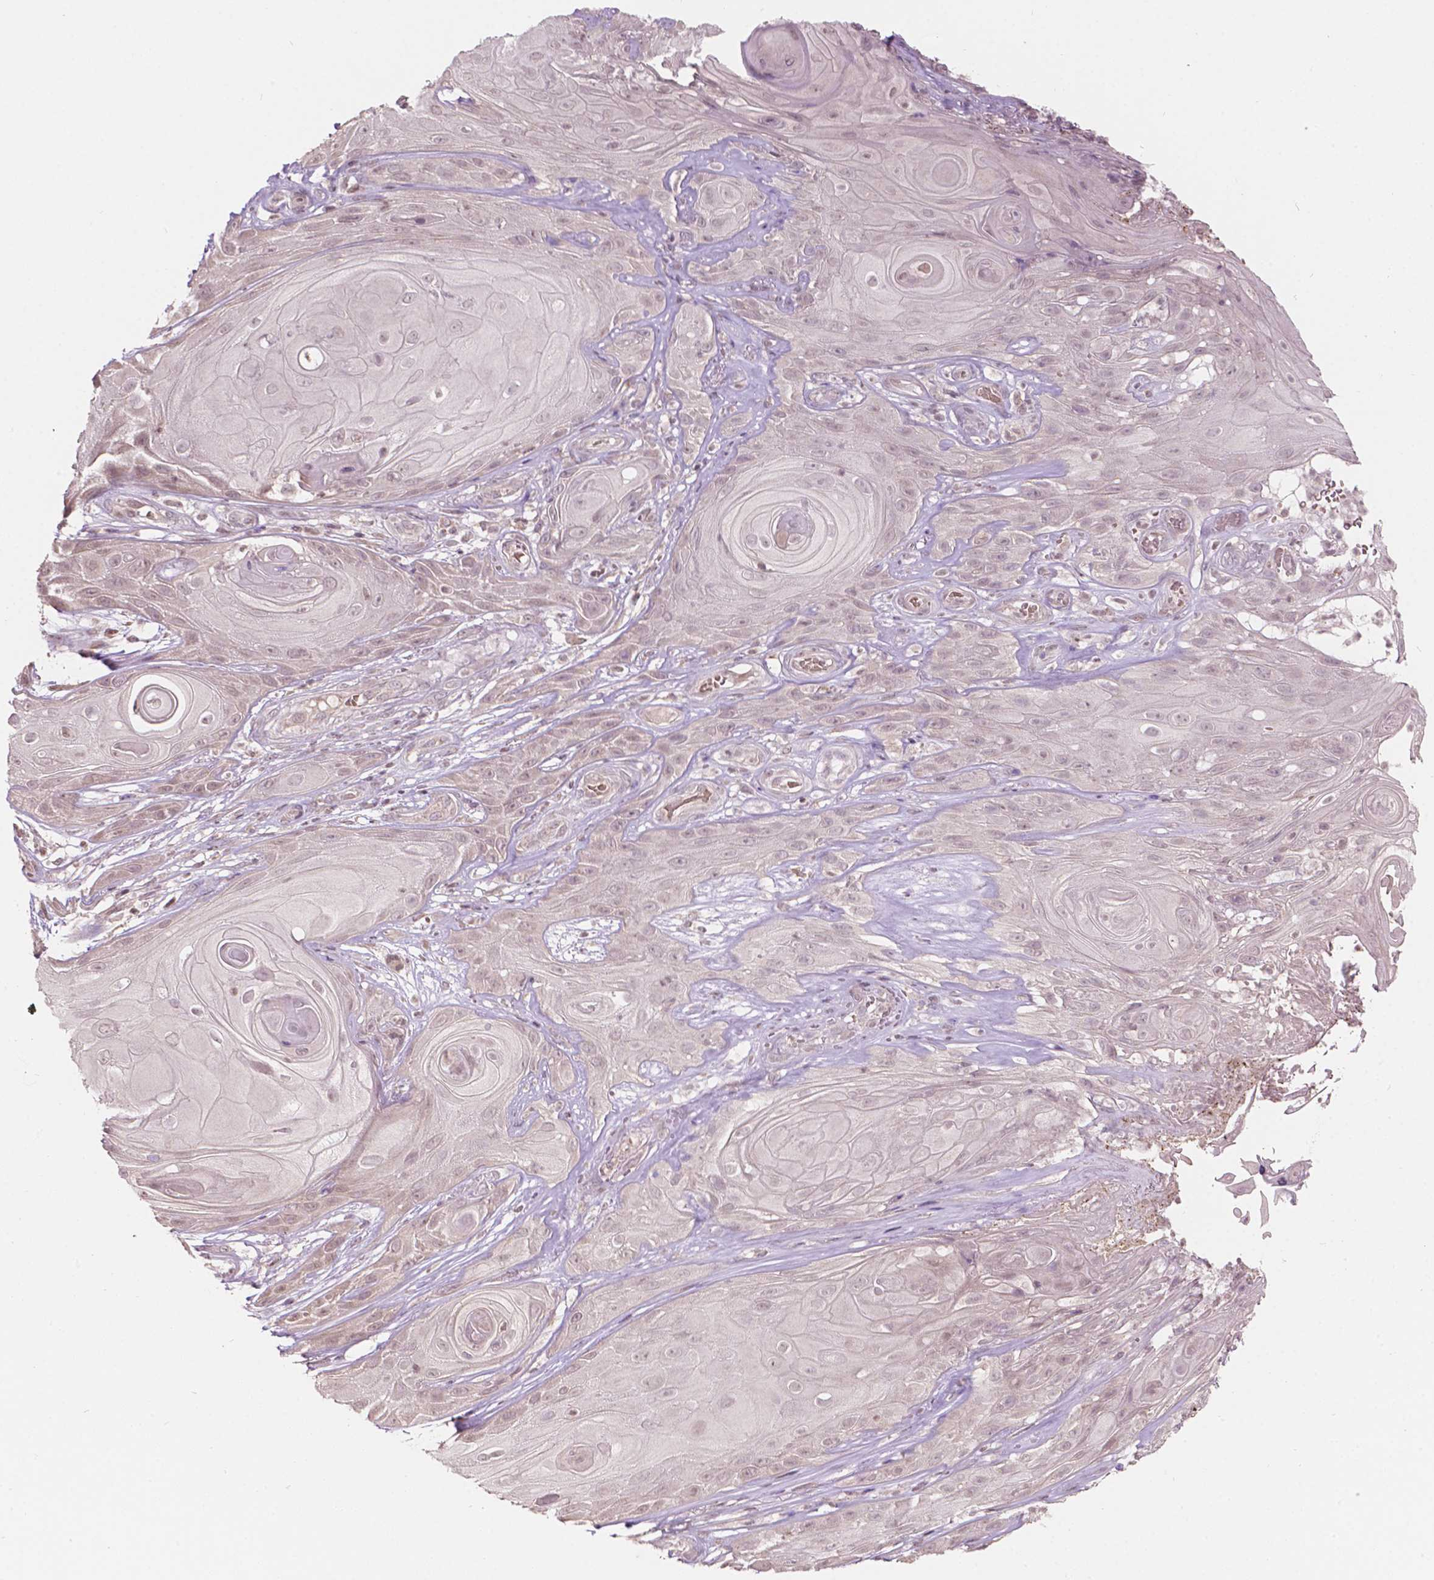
{"staining": {"intensity": "negative", "quantity": "none", "location": "none"}, "tissue": "skin cancer", "cell_type": "Tumor cells", "image_type": "cancer", "snomed": [{"axis": "morphology", "description": "Squamous cell carcinoma, NOS"}, {"axis": "topography", "description": "Skin"}], "caption": "A micrograph of skin squamous cell carcinoma stained for a protein demonstrates no brown staining in tumor cells.", "gene": "NOS1AP", "patient": {"sex": "male", "age": 62}}